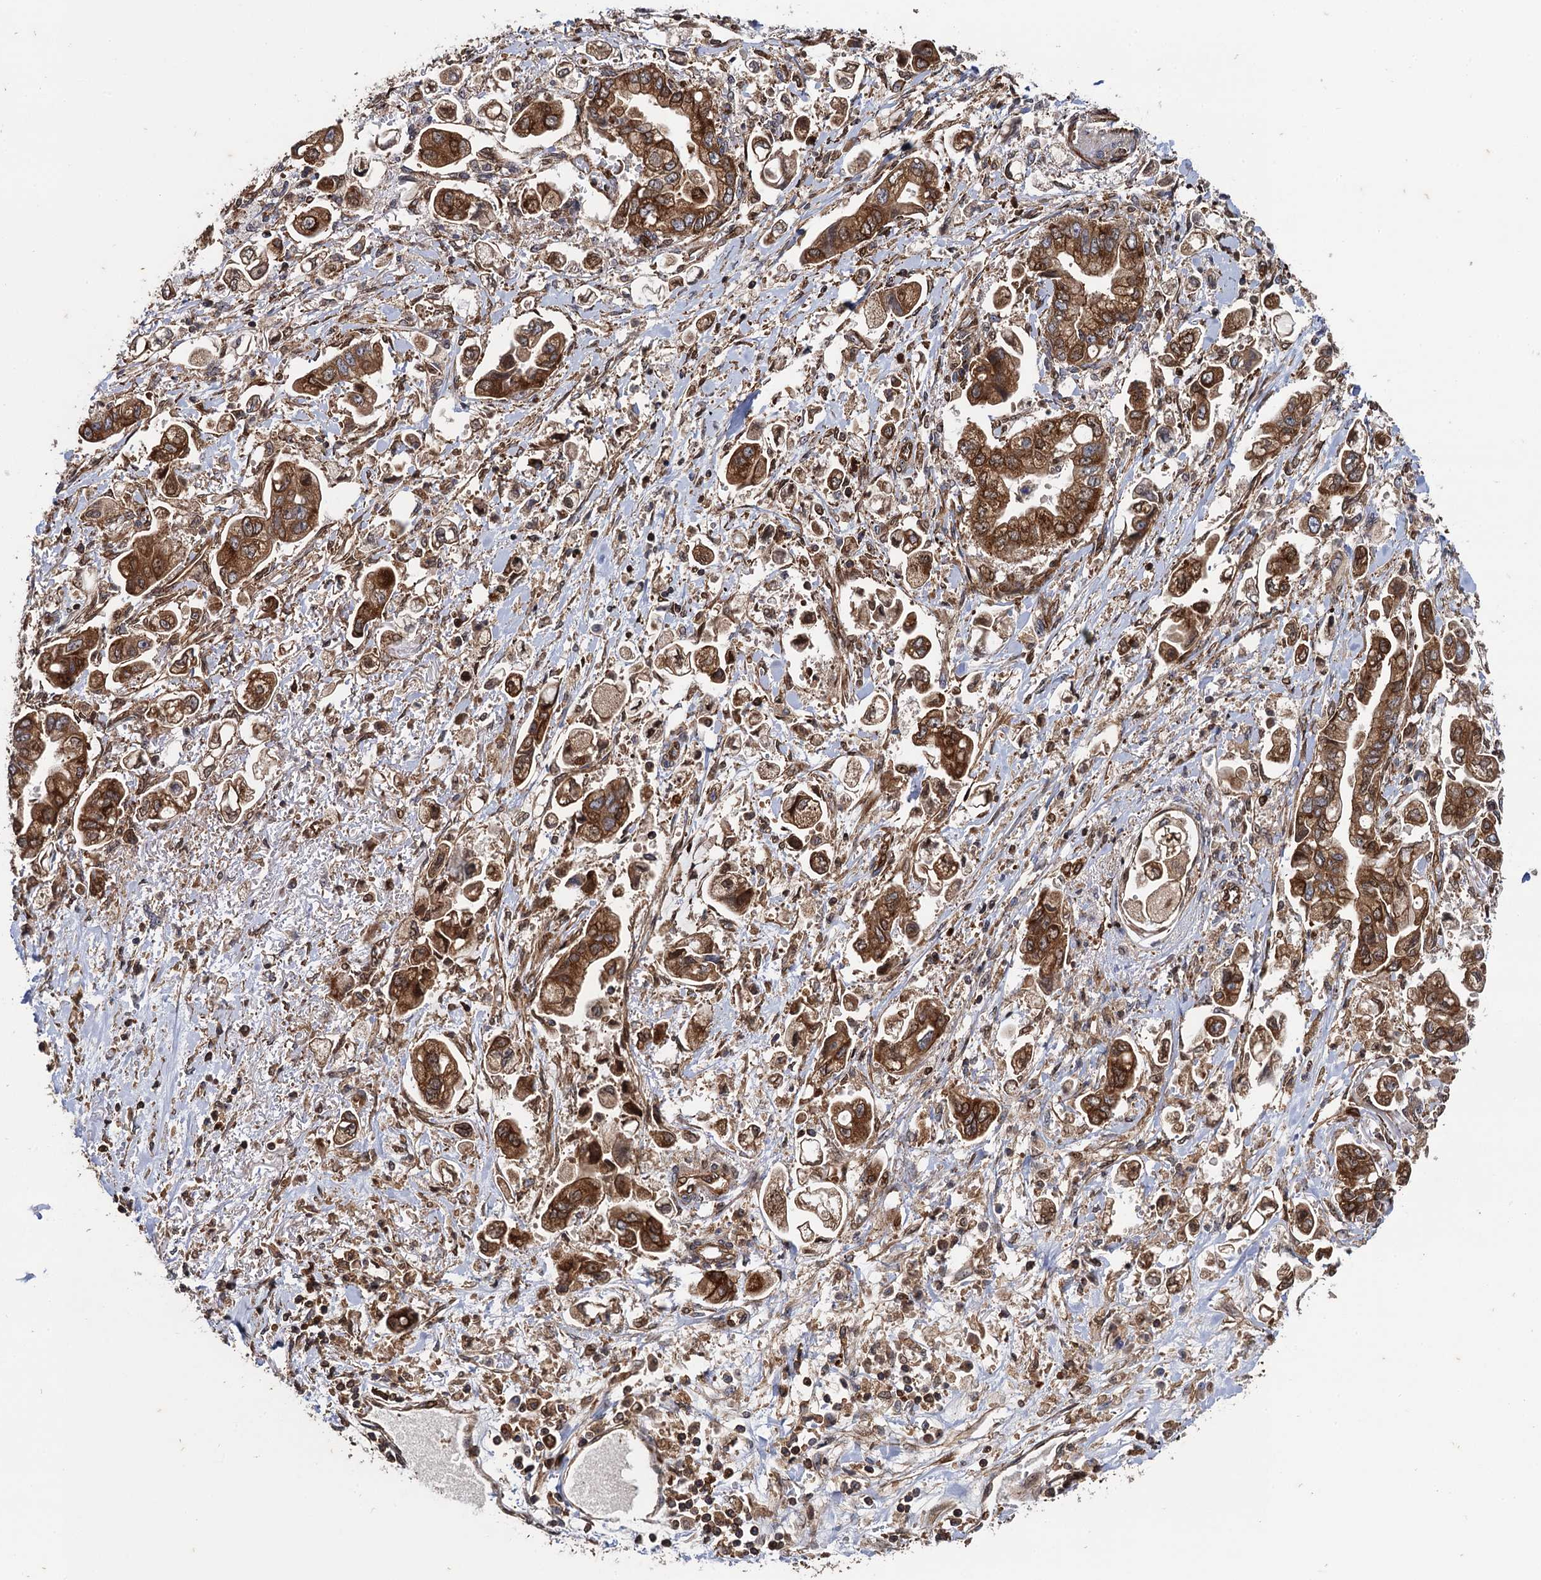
{"staining": {"intensity": "moderate", "quantity": ">75%", "location": "cytoplasmic/membranous"}, "tissue": "stomach cancer", "cell_type": "Tumor cells", "image_type": "cancer", "snomed": [{"axis": "morphology", "description": "Adenocarcinoma, NOS"}, {"axis": "topography", "description": "Stomach"}], "caption": "DAB (3,3'-diaminobenzidine) immunohistochemical staining of human stomach cancer (adenocarcinoma) shows moderate cytoplasmic/membranous protein expression in about >75% of tumor cells.", "gene": "BORA", "patient": {"sex": "male", "age": 62}}